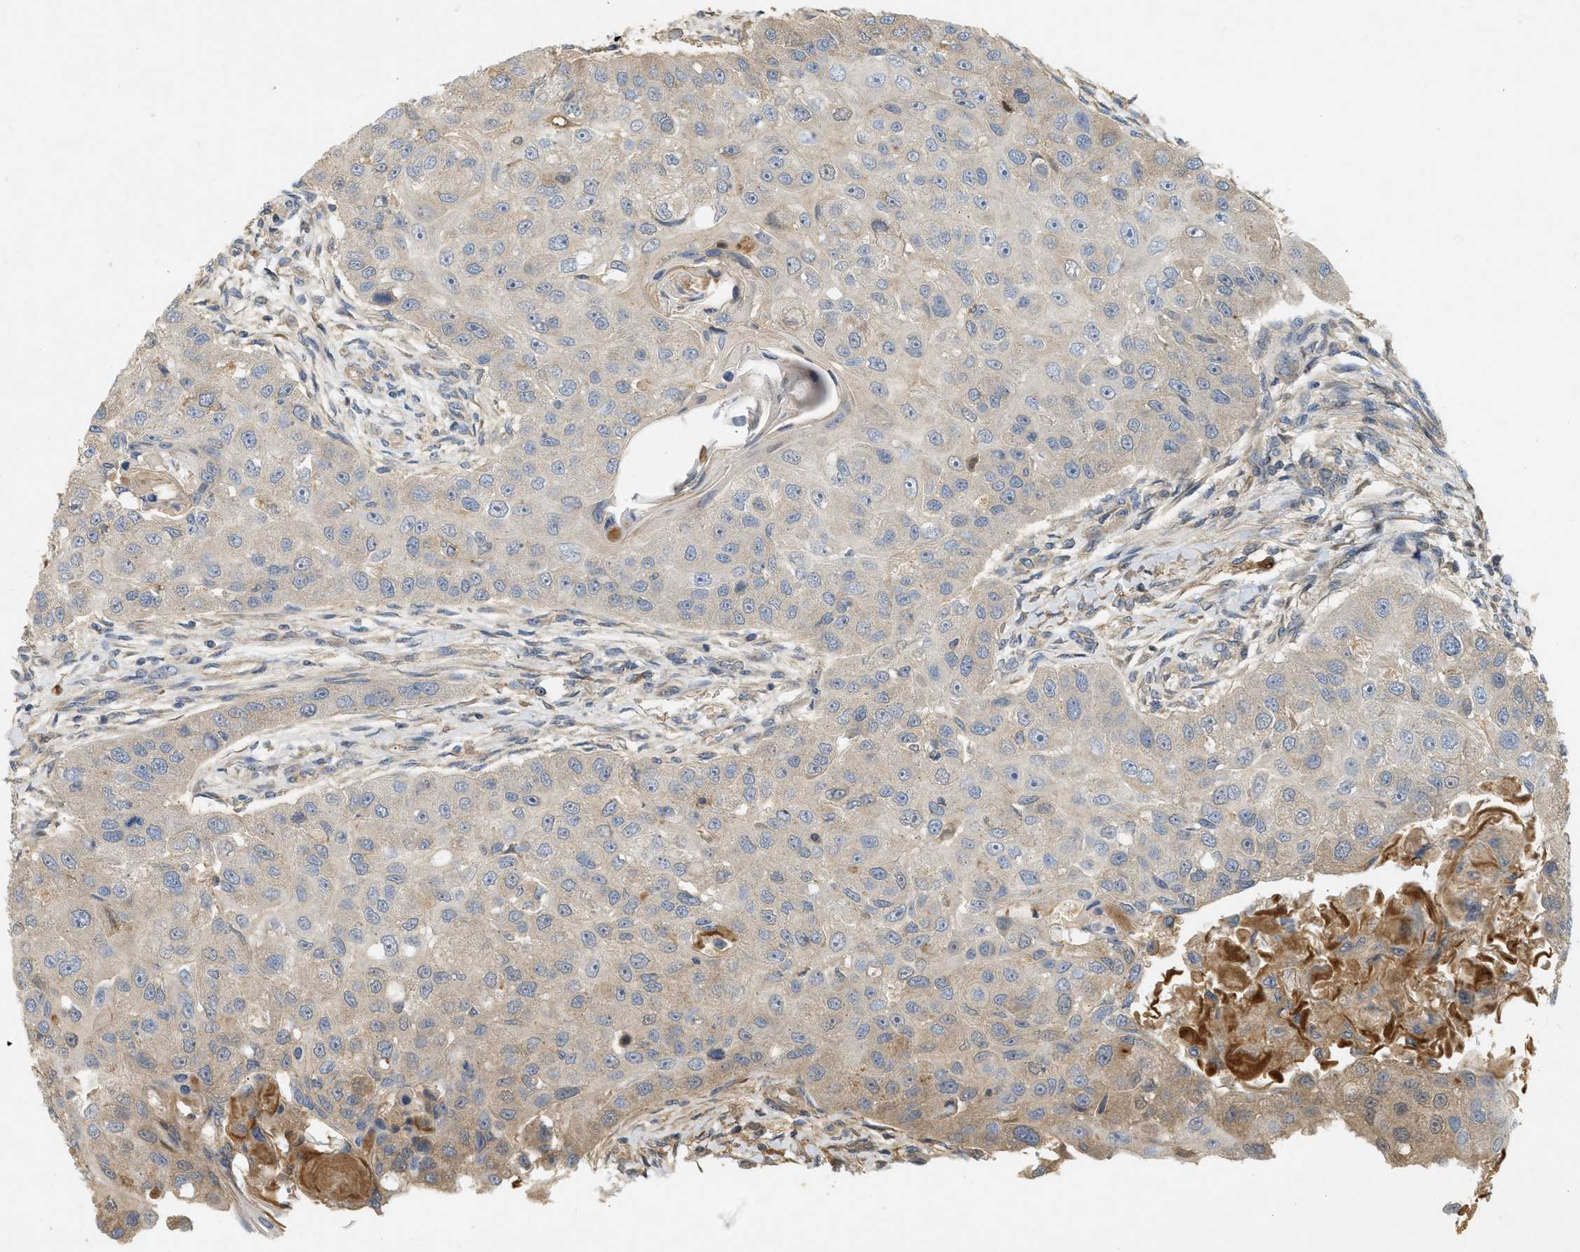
{"staining": {"intensity": "weak", "quantity": "<25%", "location": "cytoplasmic/membranous"}, "tissue": "head and neck cancer", "cell_type": "Tumor cells", "image_type": "cancer", "snomed": [{"axis": "morphology", "description": "Normal tissue, NOS"}, {"axis": "morphology", "description": "Squamous cell carcinoma, NOS"}, {"axis": "topography", "description": "Skeletal muscle"}, {"axis": "topography", "description": "Head-Neck"}], "caption": "This is a image of immunohistochemistry staining of squamous cell carcinoma (head and neck), which shows no staining in tumor cells. The staining was performed using DAB to visualize the protein expression in brown, while the nuclei were stained in blue with hematoxylin (Magnification: 20x).", "gene": "F8", "patient": {"sex": "male", "age": 51}}